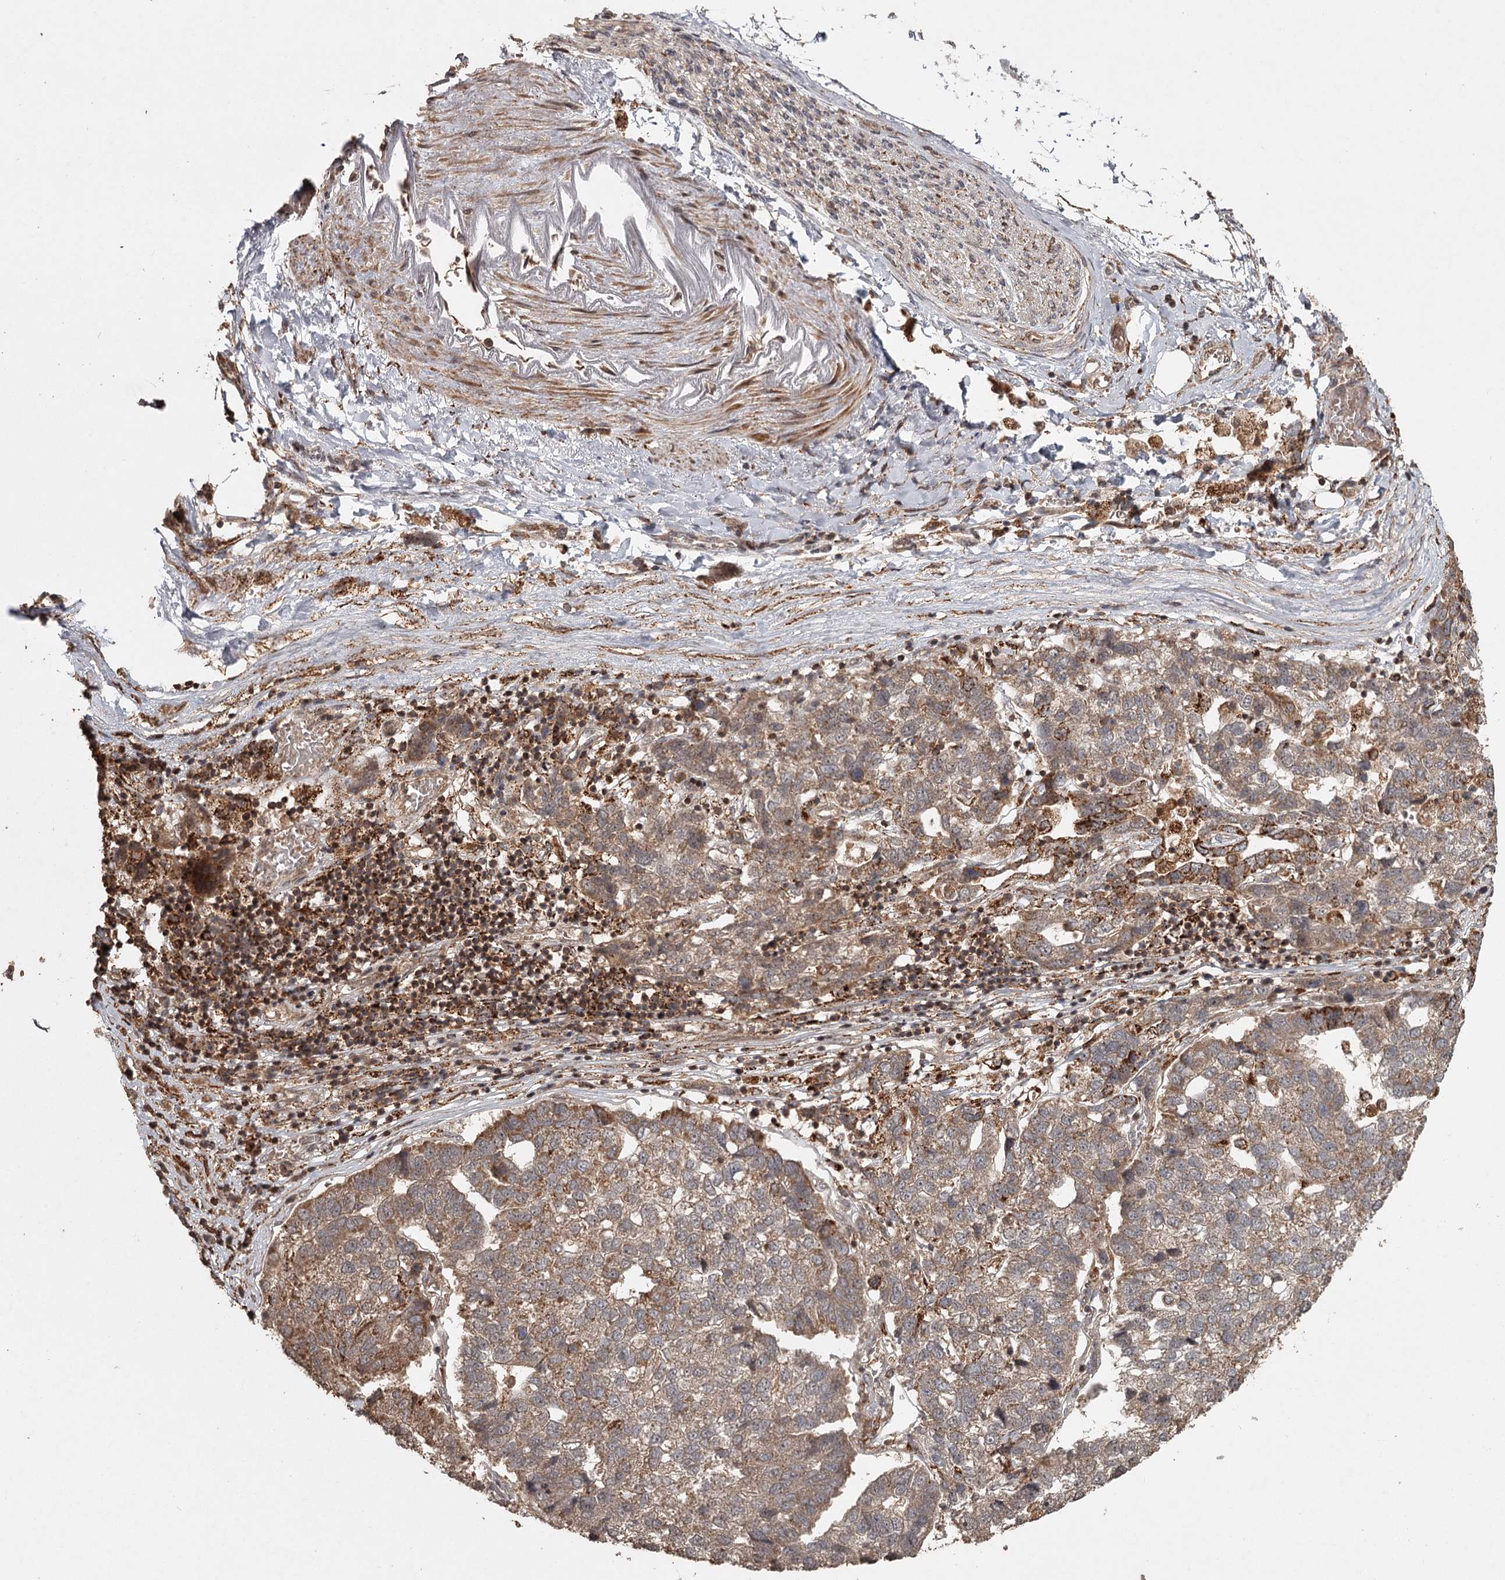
{"staining": {"intensity": "moderate", "quantity": "25%-75%", "location": "cytoplasmic/membranous"}, "tissue": "pancreatic cancer", "cell_type": "Tumor cells", "image_type": "cancer", "snomed": [{"axis": "morphology", "description": "Adenocarcinoma, NOS"}, {"axis": "topography", "description": "Pancreas"}], "caption": "Pancreatic cancer (adenocarcinoma) stained with a protein marker demonstrates moderate staining in tumor cells.", "gene": "FAXC", "patient": {"sex": "female", "age": 61}}